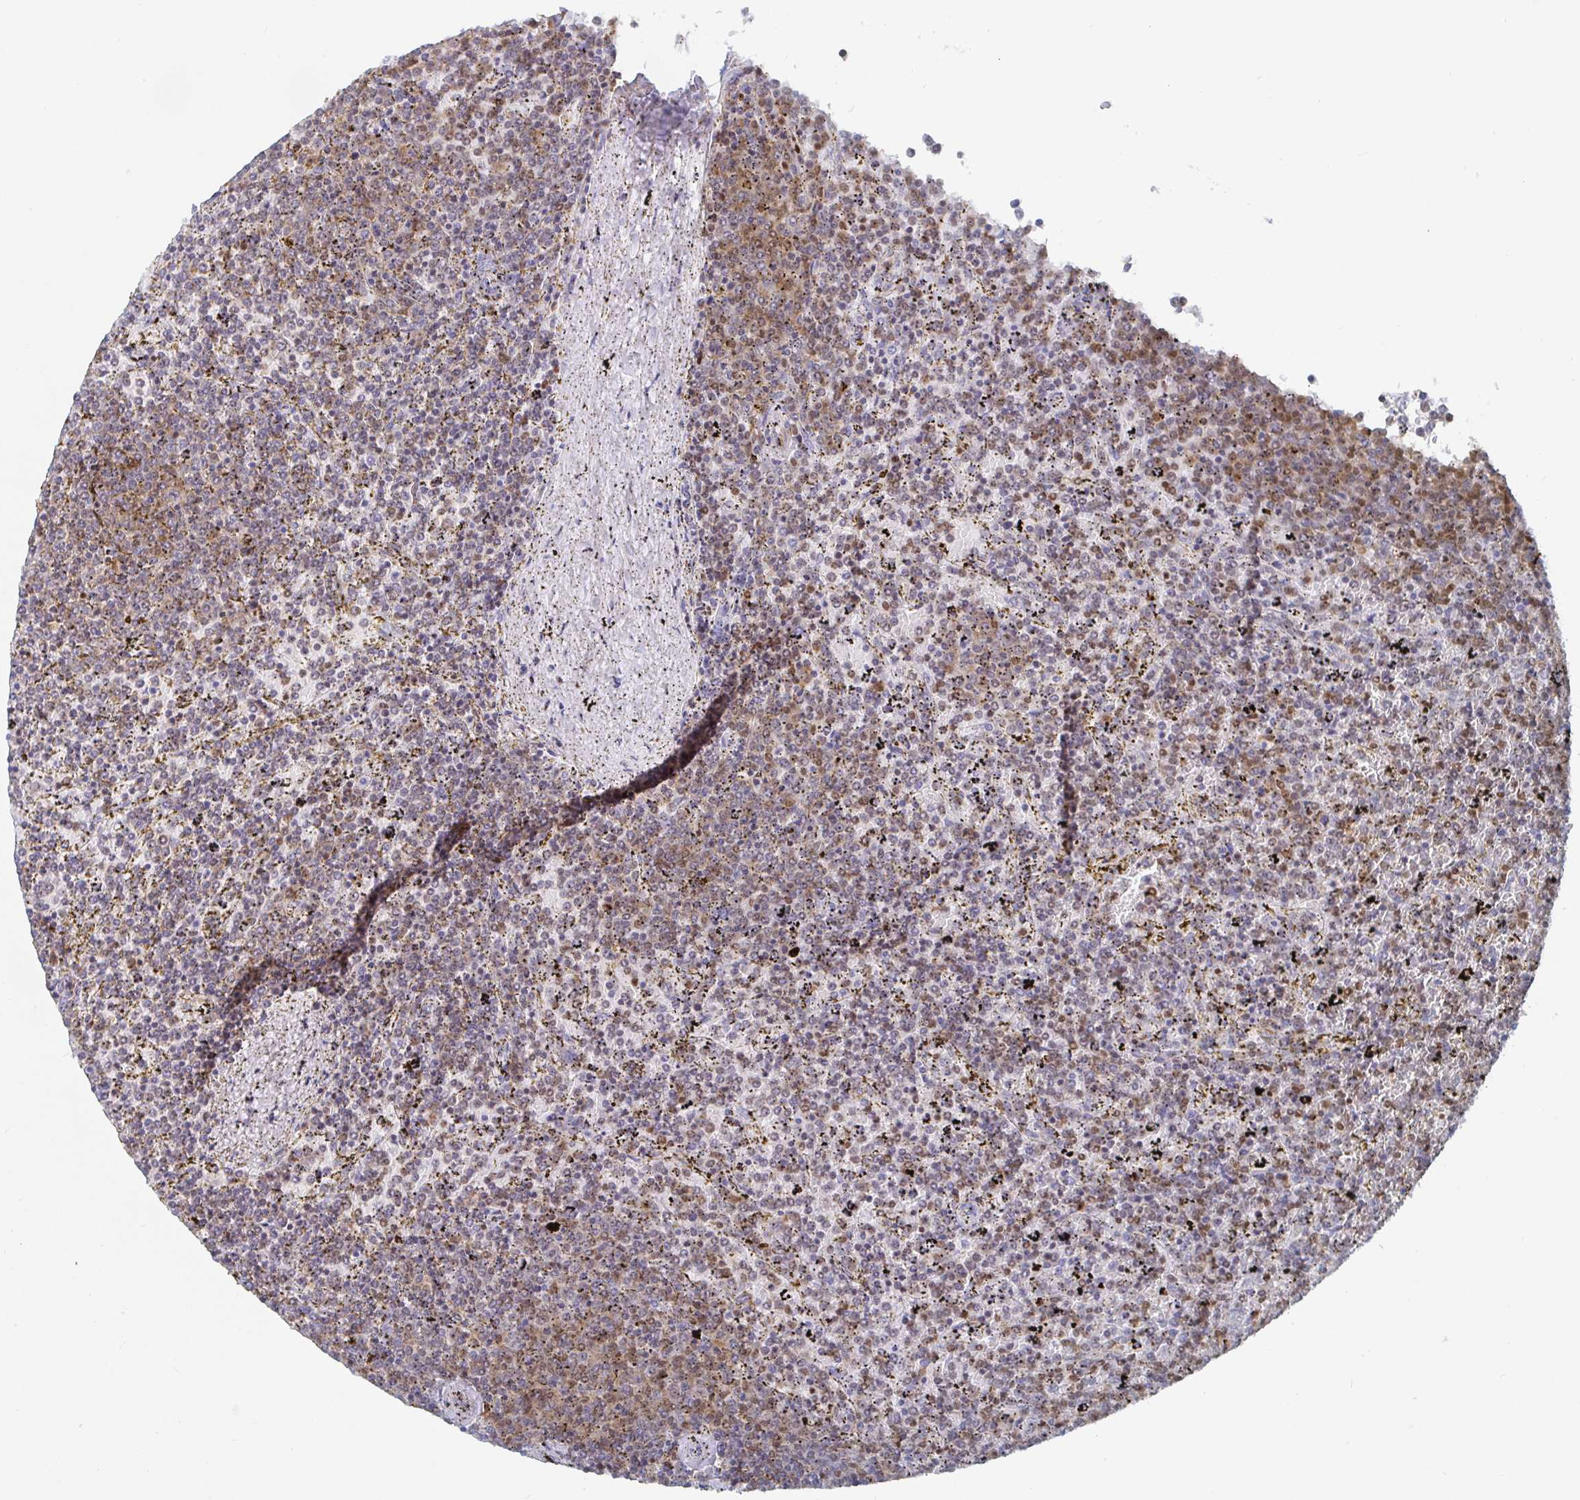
{"staining": {"intensity": "moderate", "quantity": ">75%", "location": "nuclear"}, "tissue": "lymphoma", "cell_type": "Tumor cells", "image_type": "cancer", "snomed": [{"axis": "morphology", "description": "Malignant lymphoma, non-Hodgkin's type, Low grade"}, {"axis": "topography", "description": "Spleen"}], "caption": "Protein expression analysis of lymphoma shows moderate nuclear positivity in approximately >75% of tumor cells.", "gene": "EWSR1", "patient": {"sex": "female", "age": 77}}